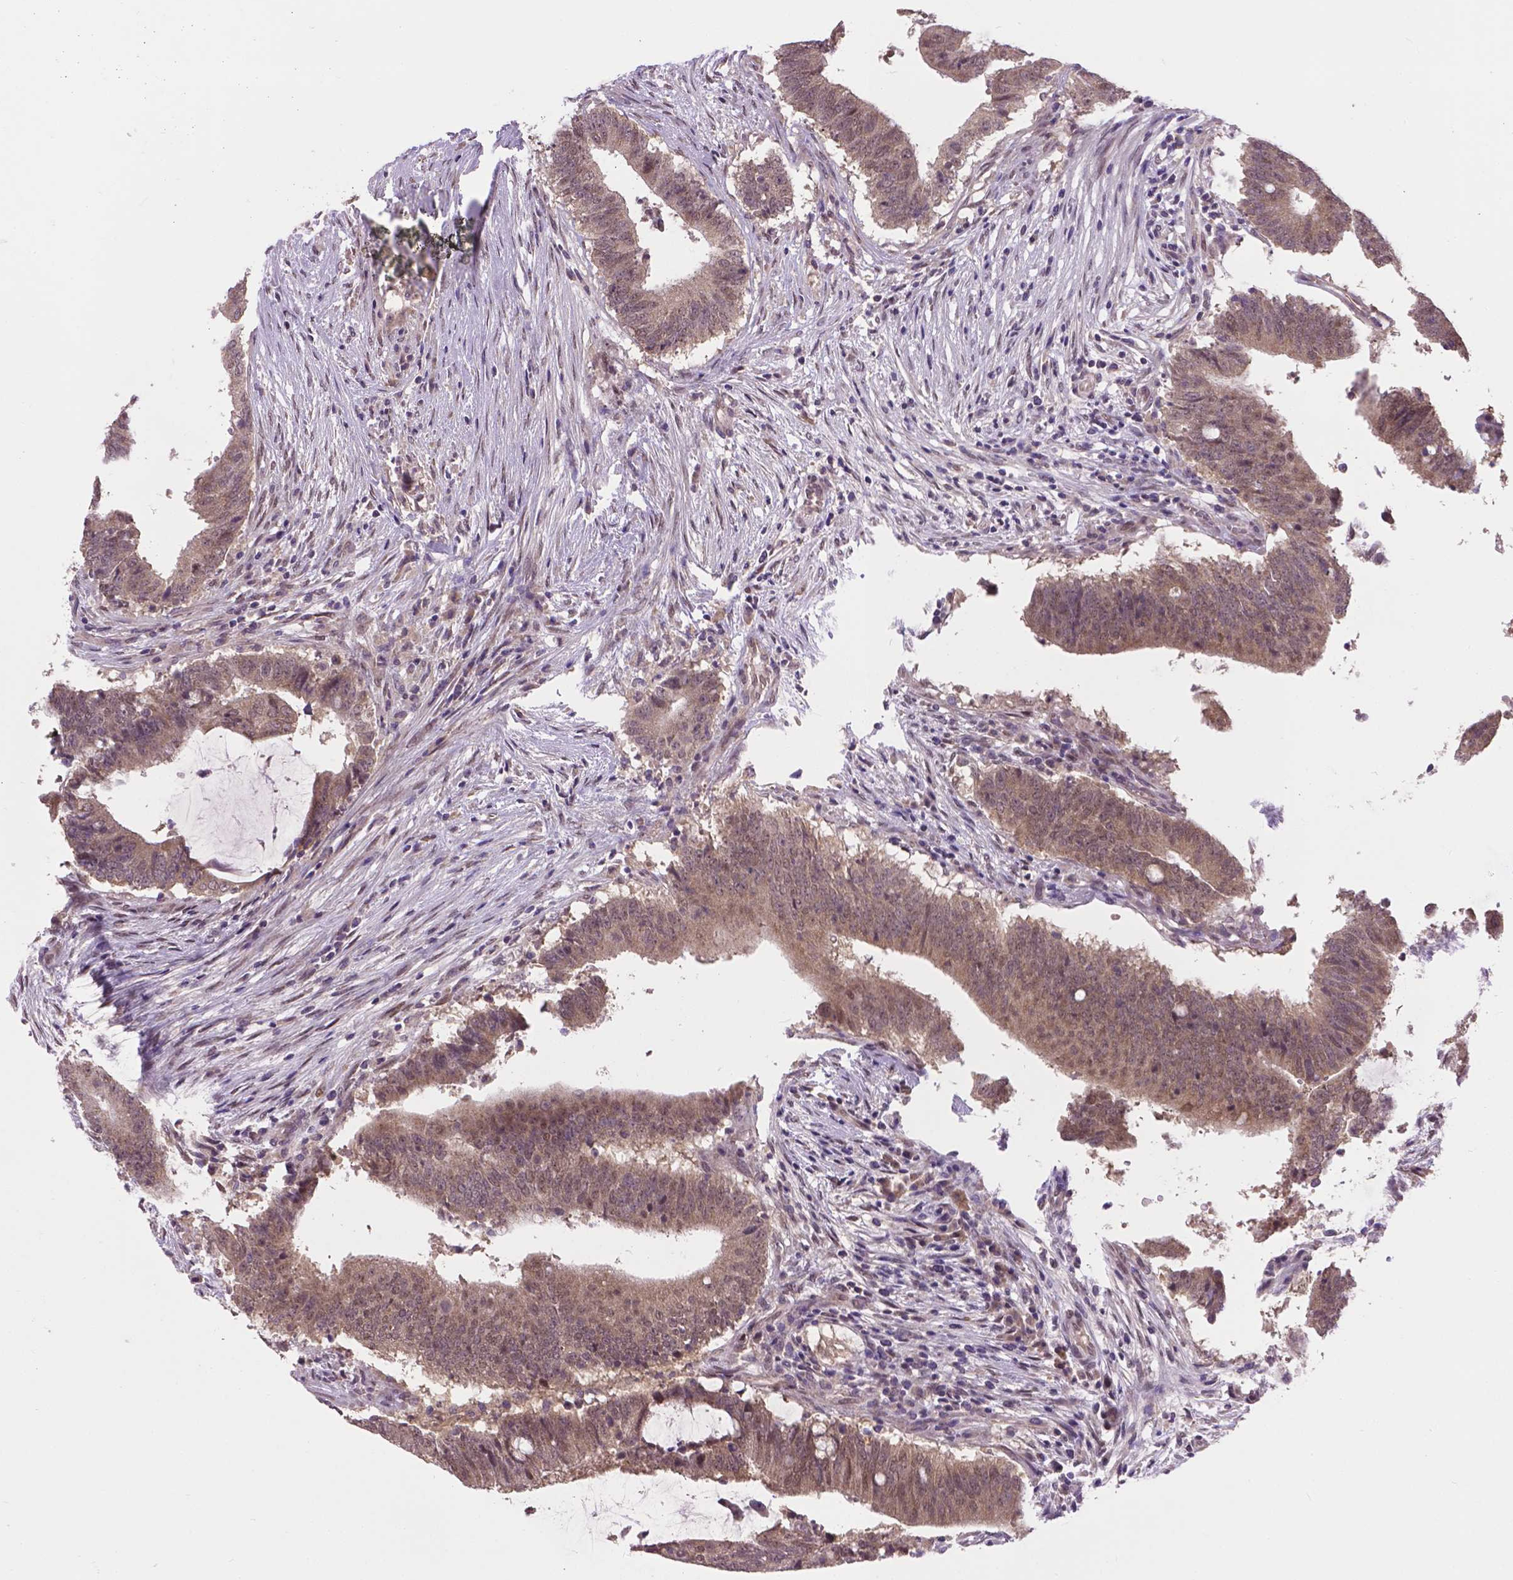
{"staining": {"intensity": "weak", "quantity": "<25%", "location": "cytoplasmic/membranous"}, "tissue": "colorectal cancer", "cell_type": "Tumor cells", "image_type": "cancer", "snomed": [{"axis": "morphology", "description": "Adenocarcinoma, NOS"}, {"axis": "topography", "description": "Colon"}], "caption": "Tumor cells are negative for brown protein staining in colorectal cancer (adenocarcinoma). Nuclei are stained in blue.", "gene": "IRF6", "patient": {"sex": "female", "age": 43}}